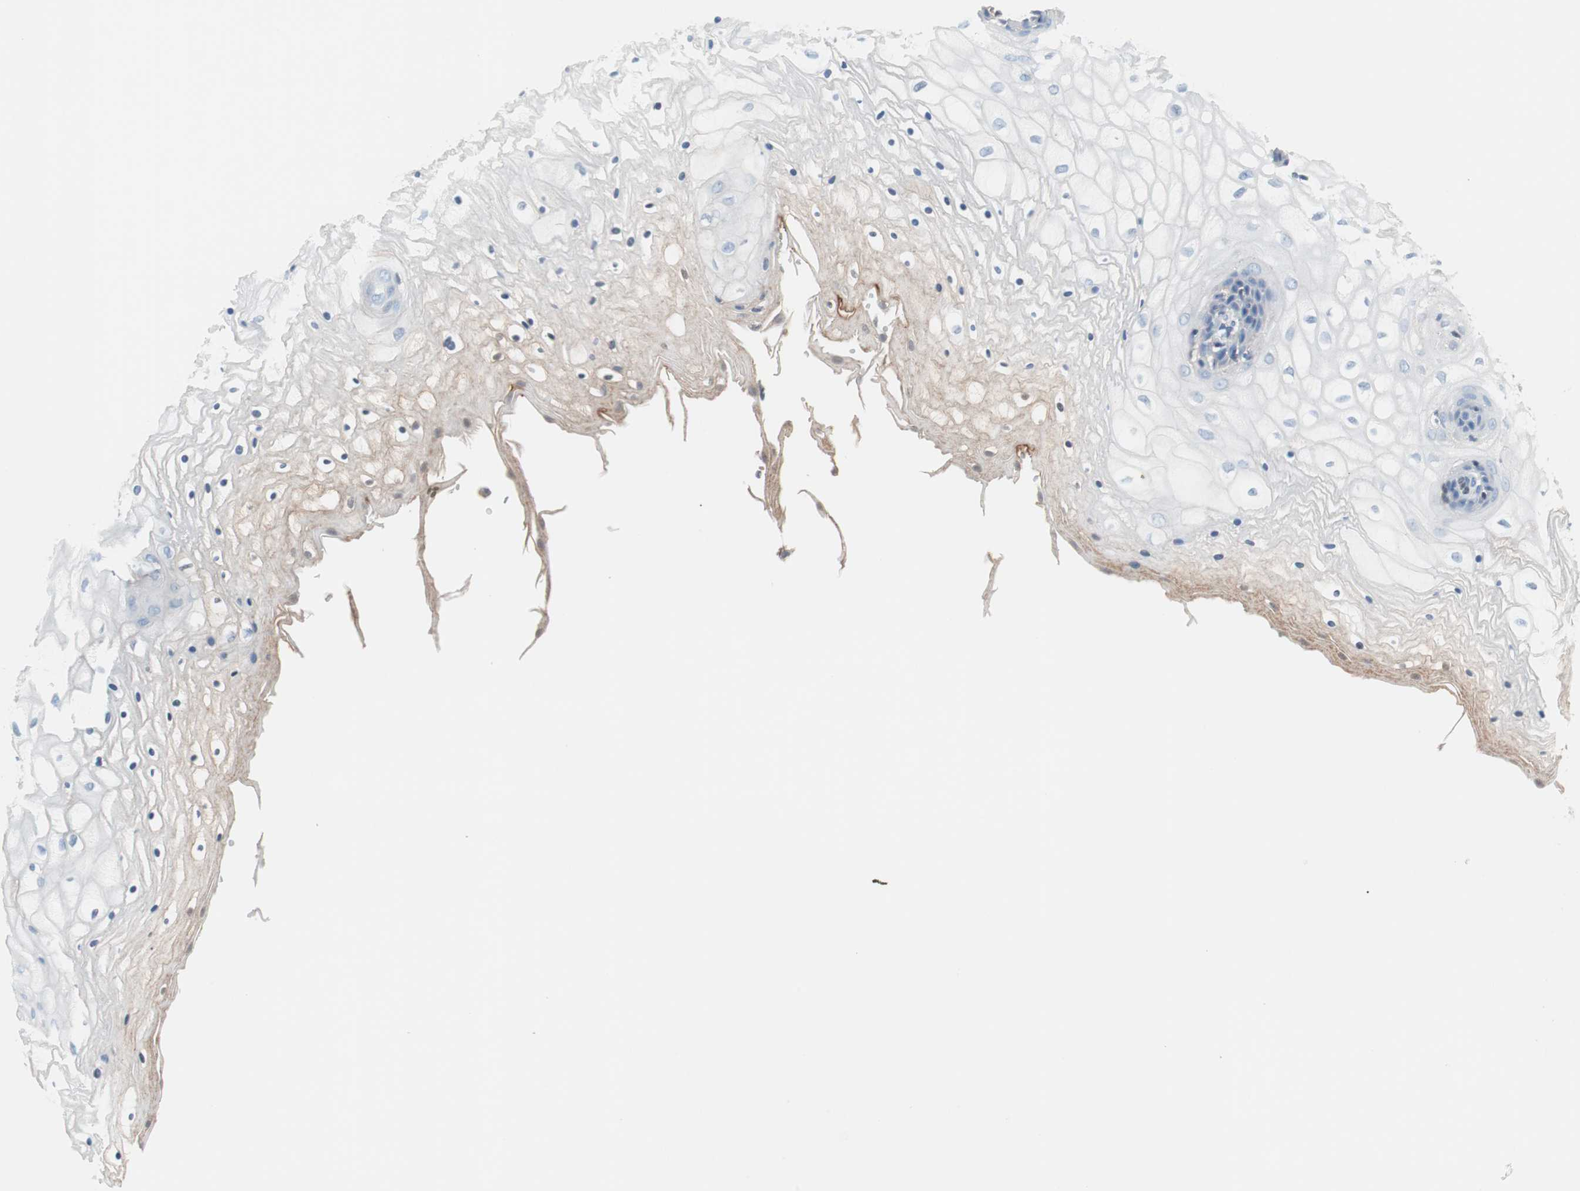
{"staining": {"intensity": "negative", "quantity": "none", "location": "none"}, "tissue": "vagina", "cell_type": "Squamous epithelial cells", "image_type": "normal", "snomed": [{"axis": "morphology", "description": "Normal tissue, NOS"}, {"axis": "topography", "description": "Vagina"}], "caption": "Immunohistochemistry of benign human vagina reveals no expression in squamous epithelial cells. (Stains: DAB IHC with hematoxylin counter stain, Microscopy: brightfield microscopy at high magnification).", "gene": "RBP4", "patient": {"sex": "female", "age": 34}}